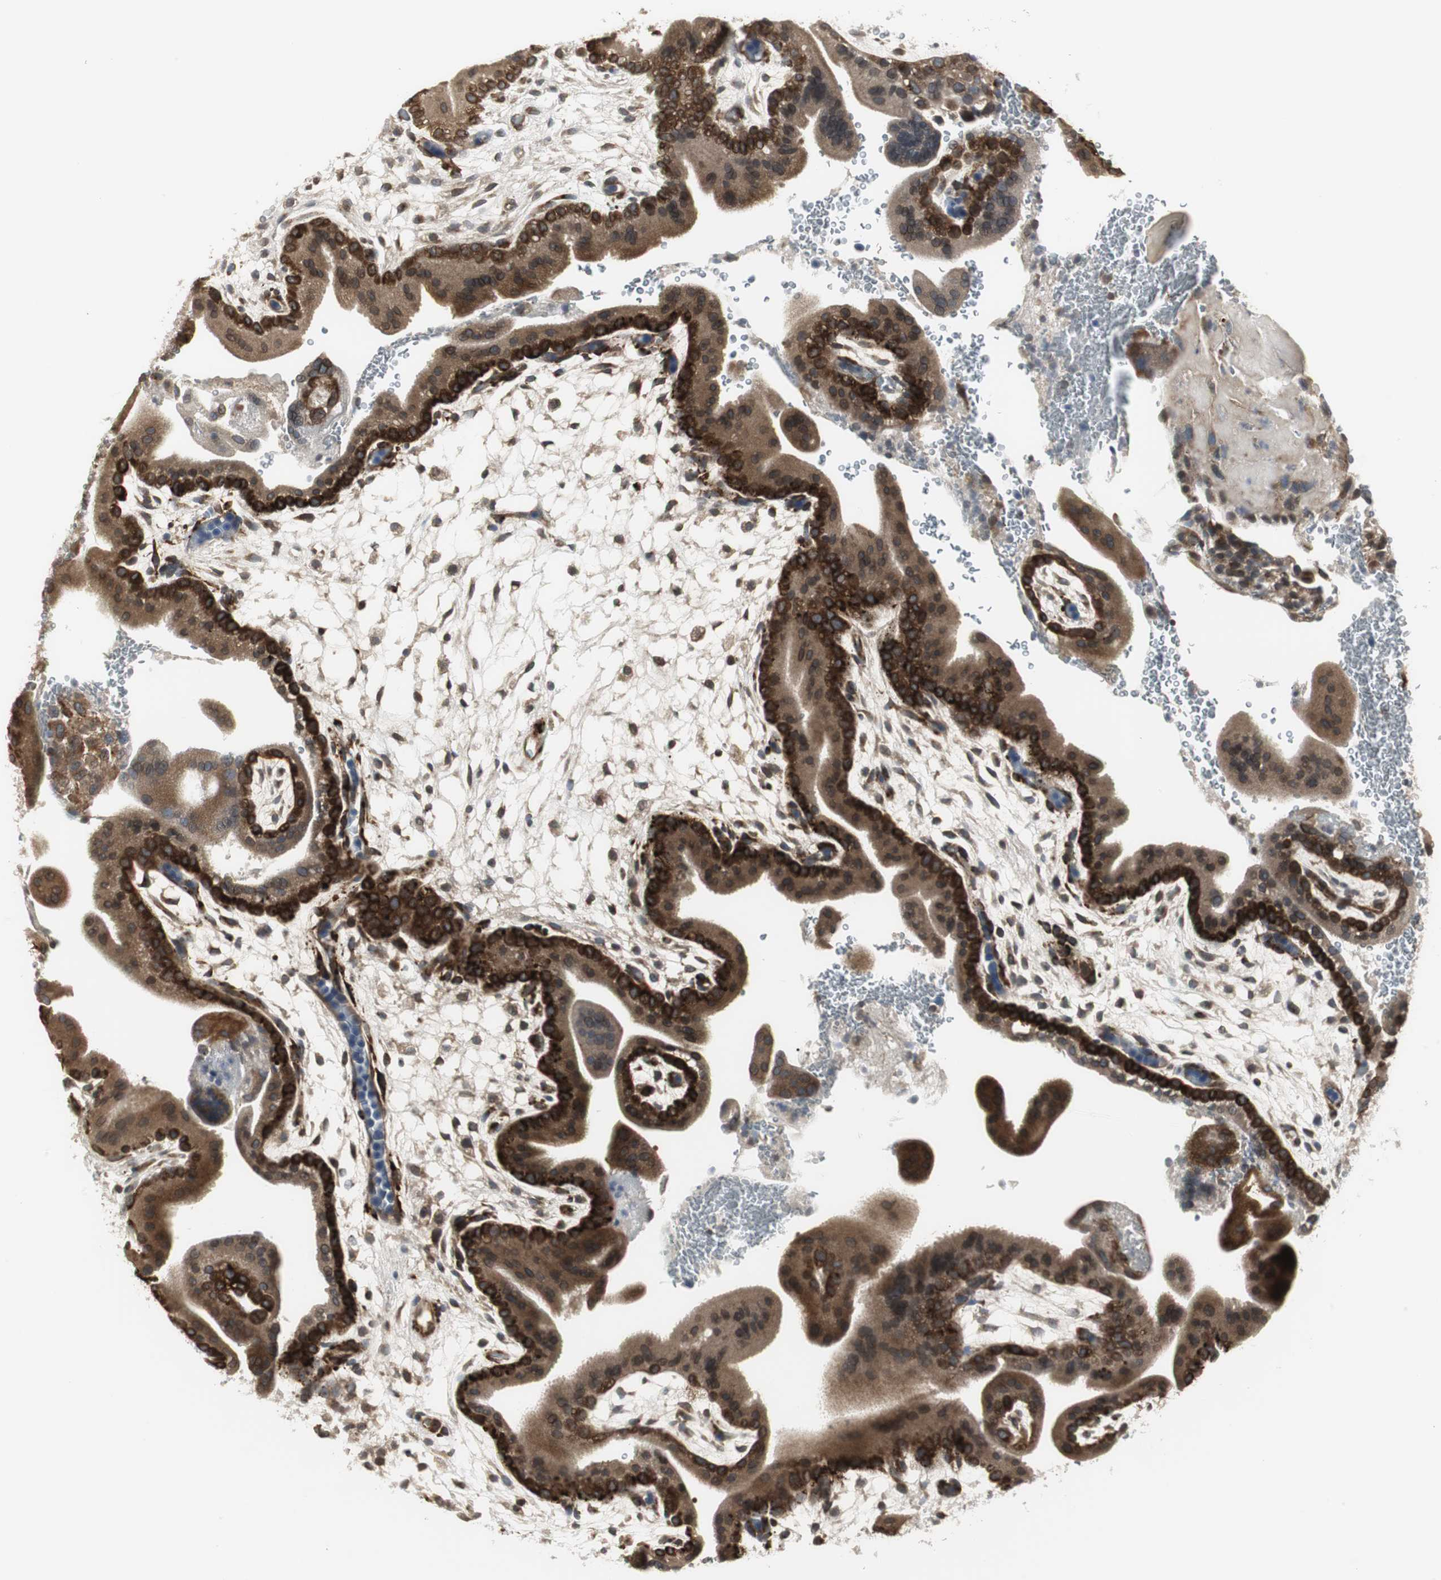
{"staining": {"intensity": "moderate", "quantity": ">75%", "location": "cytoplasmic/membranous"}, "tissue": "placenta", "cell_type": "Decidual cells", "image_type": "normal", "snomed": [{"axis": "morphology", "description": "Normal tissue, NOS"}, {"axis": "topography", "description": "Placenta"}], "caption": "A photomicrograph showing moderate cytoplasmic/membranous staining in approximately >75% of decidual cells in benign placenta, as visualized by brown immunohistochemical staining.", "gene": "SCYL3", "patient": {"sex": "female", "age": 19}}